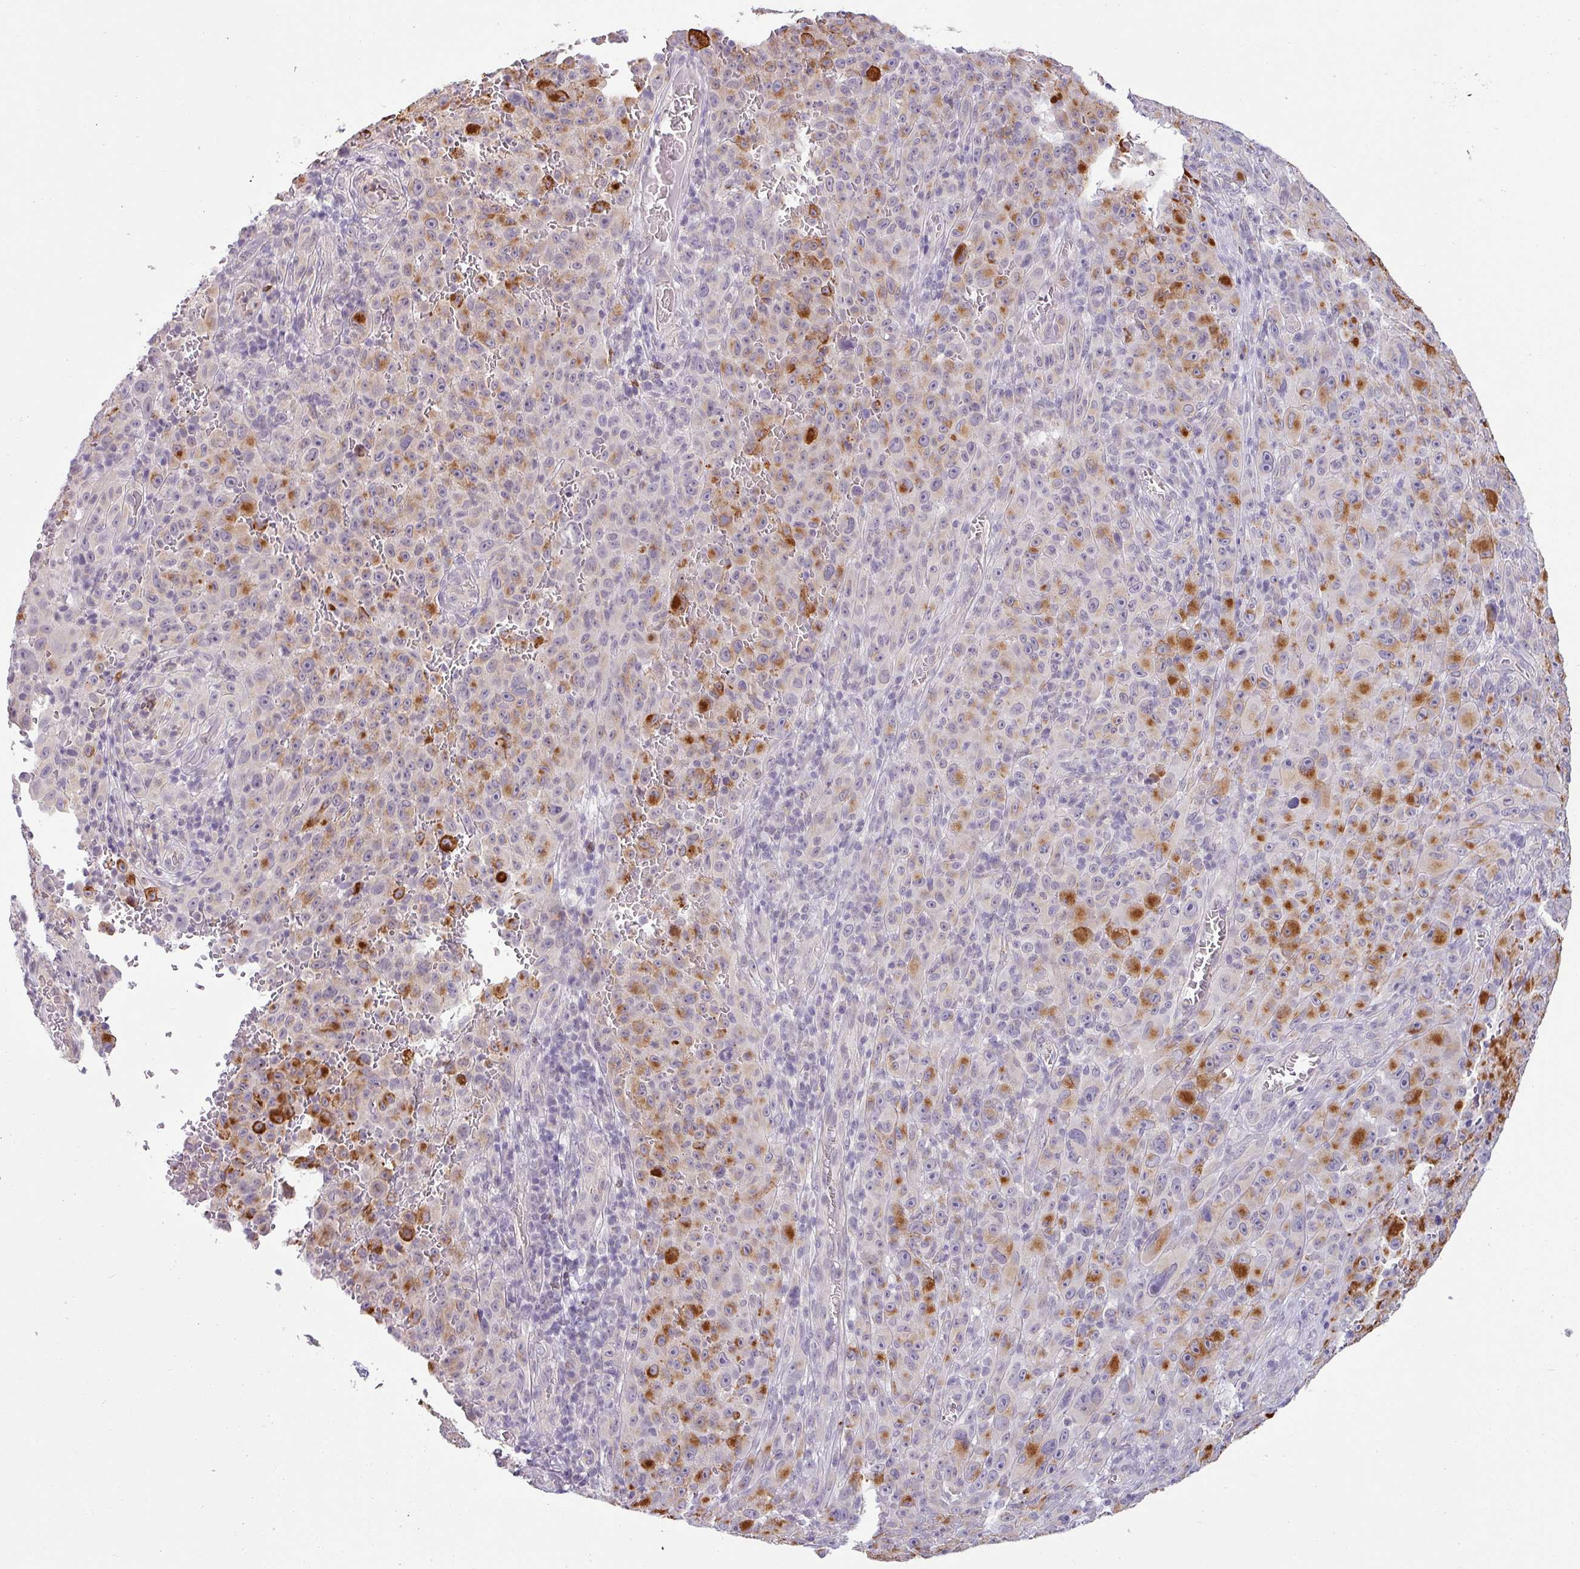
{"staining": {"intensity": "strong", "quantity": "25%-75%", "location": "cytoplasmic/membranous"}, "tissue": "melanoma", "cell_type": "Tumor cells", "image_type": "cancer", "snomed": [{"axis": "morphology", "description": "Malignant melanoma, NOS"}, {"axis": "topography", "description": "Skin"}], "caption": "There is high levels of strong cytoplasmic/membranous staining in tumor cells of malignant melanoma, as demonstrated by immunohistochemical staining (brown color).", "gene": "HBEGF", "patient": {"sex": "female", "age": 82}}